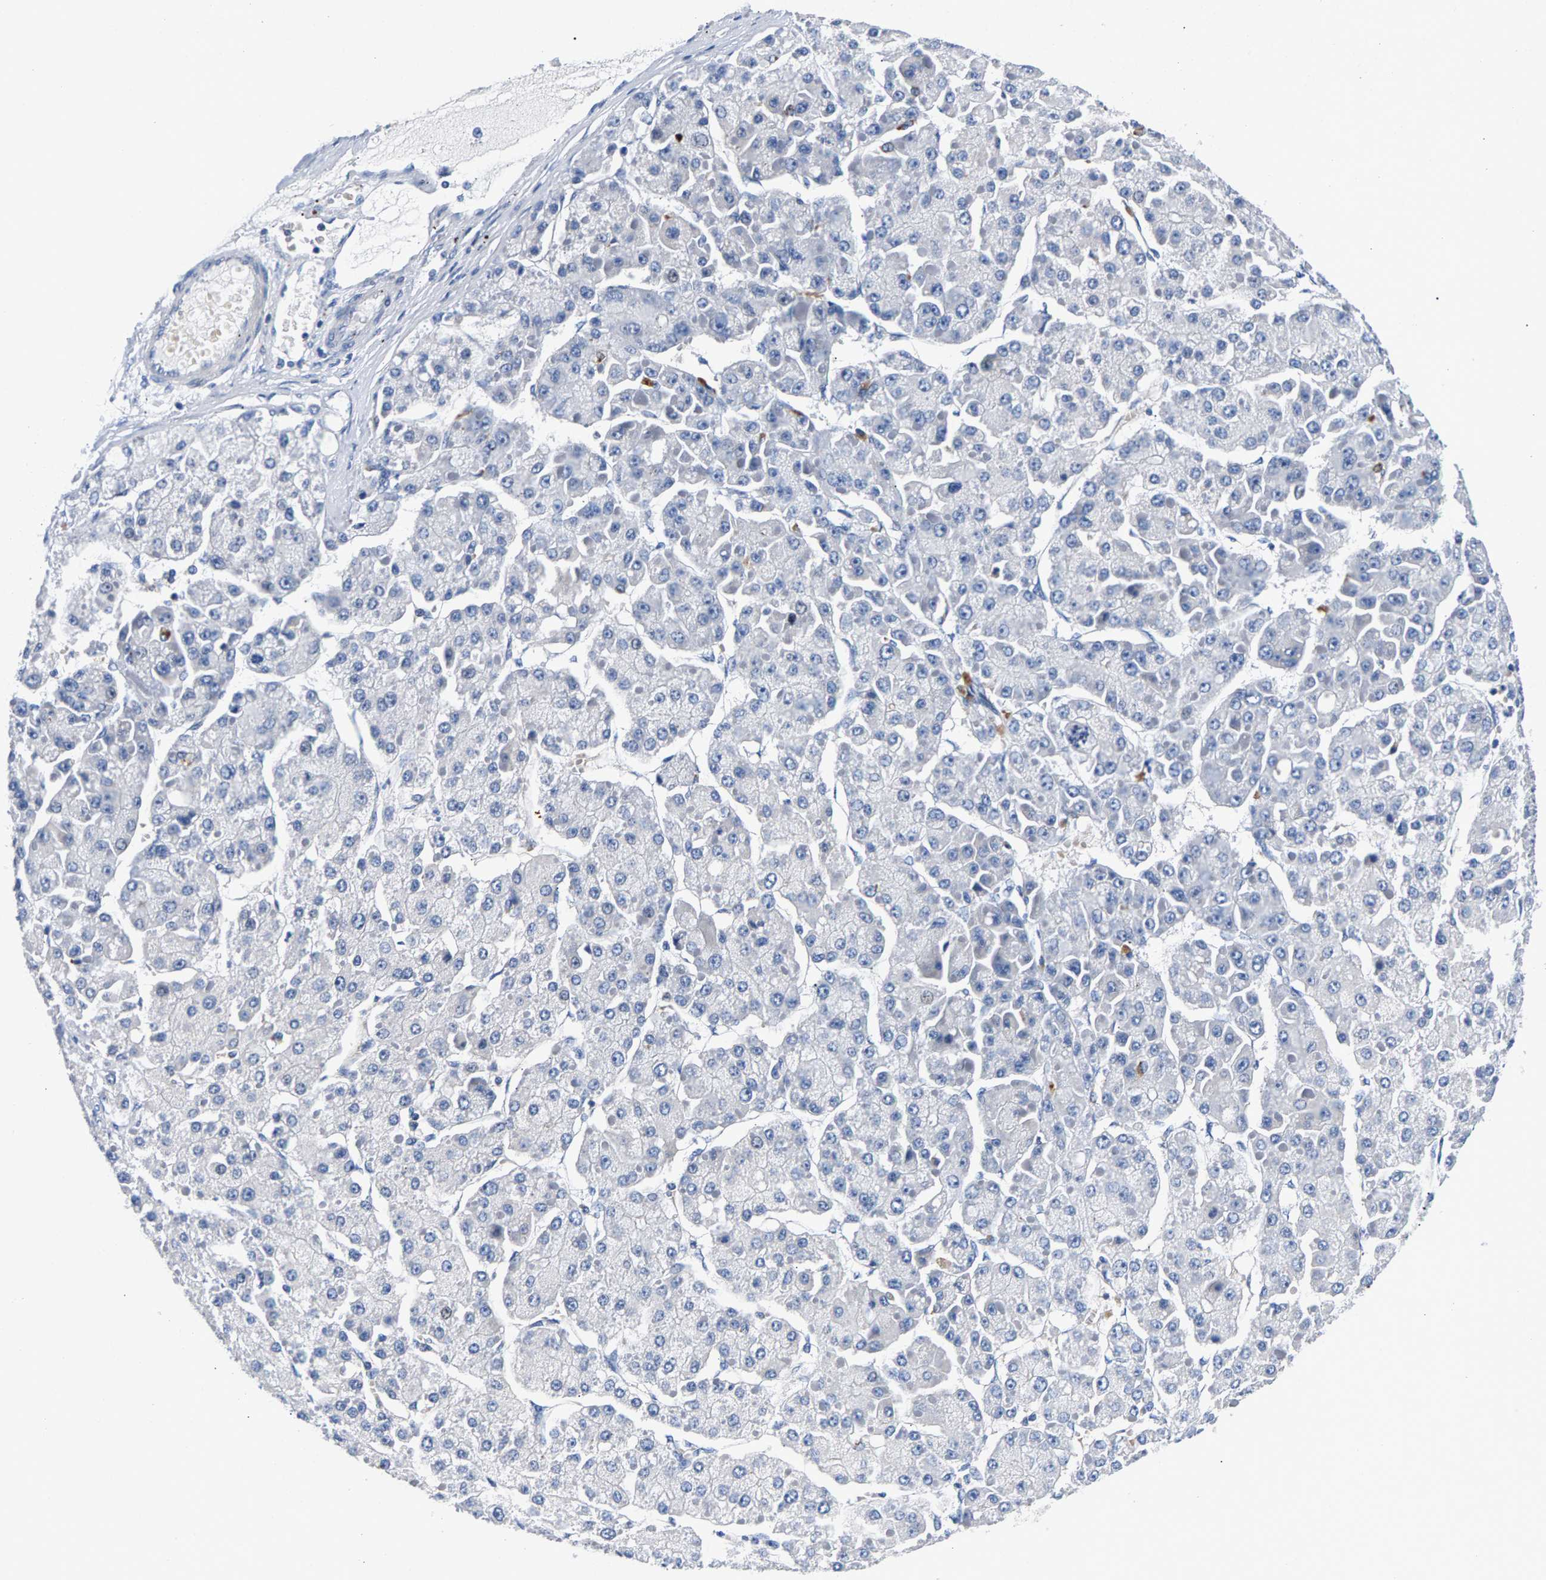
{"staining": {"intensity": "negative", "quantity": "none", "location": "none"}, "tissue": "liver cancer", "cell_type": "Tumor cells", "image_type": "cancer", "snomed": [{"axis": "morphology", "description": "Carcinoma, Hepatocellular, NOS"}, {"axis": "topography", "description": "Liver"}], "caption": "Tumor cells are negative for brown protein staining in liver cancer.", "gene": "P2RY4", "patient": {"sex": "female", "age": 73}}